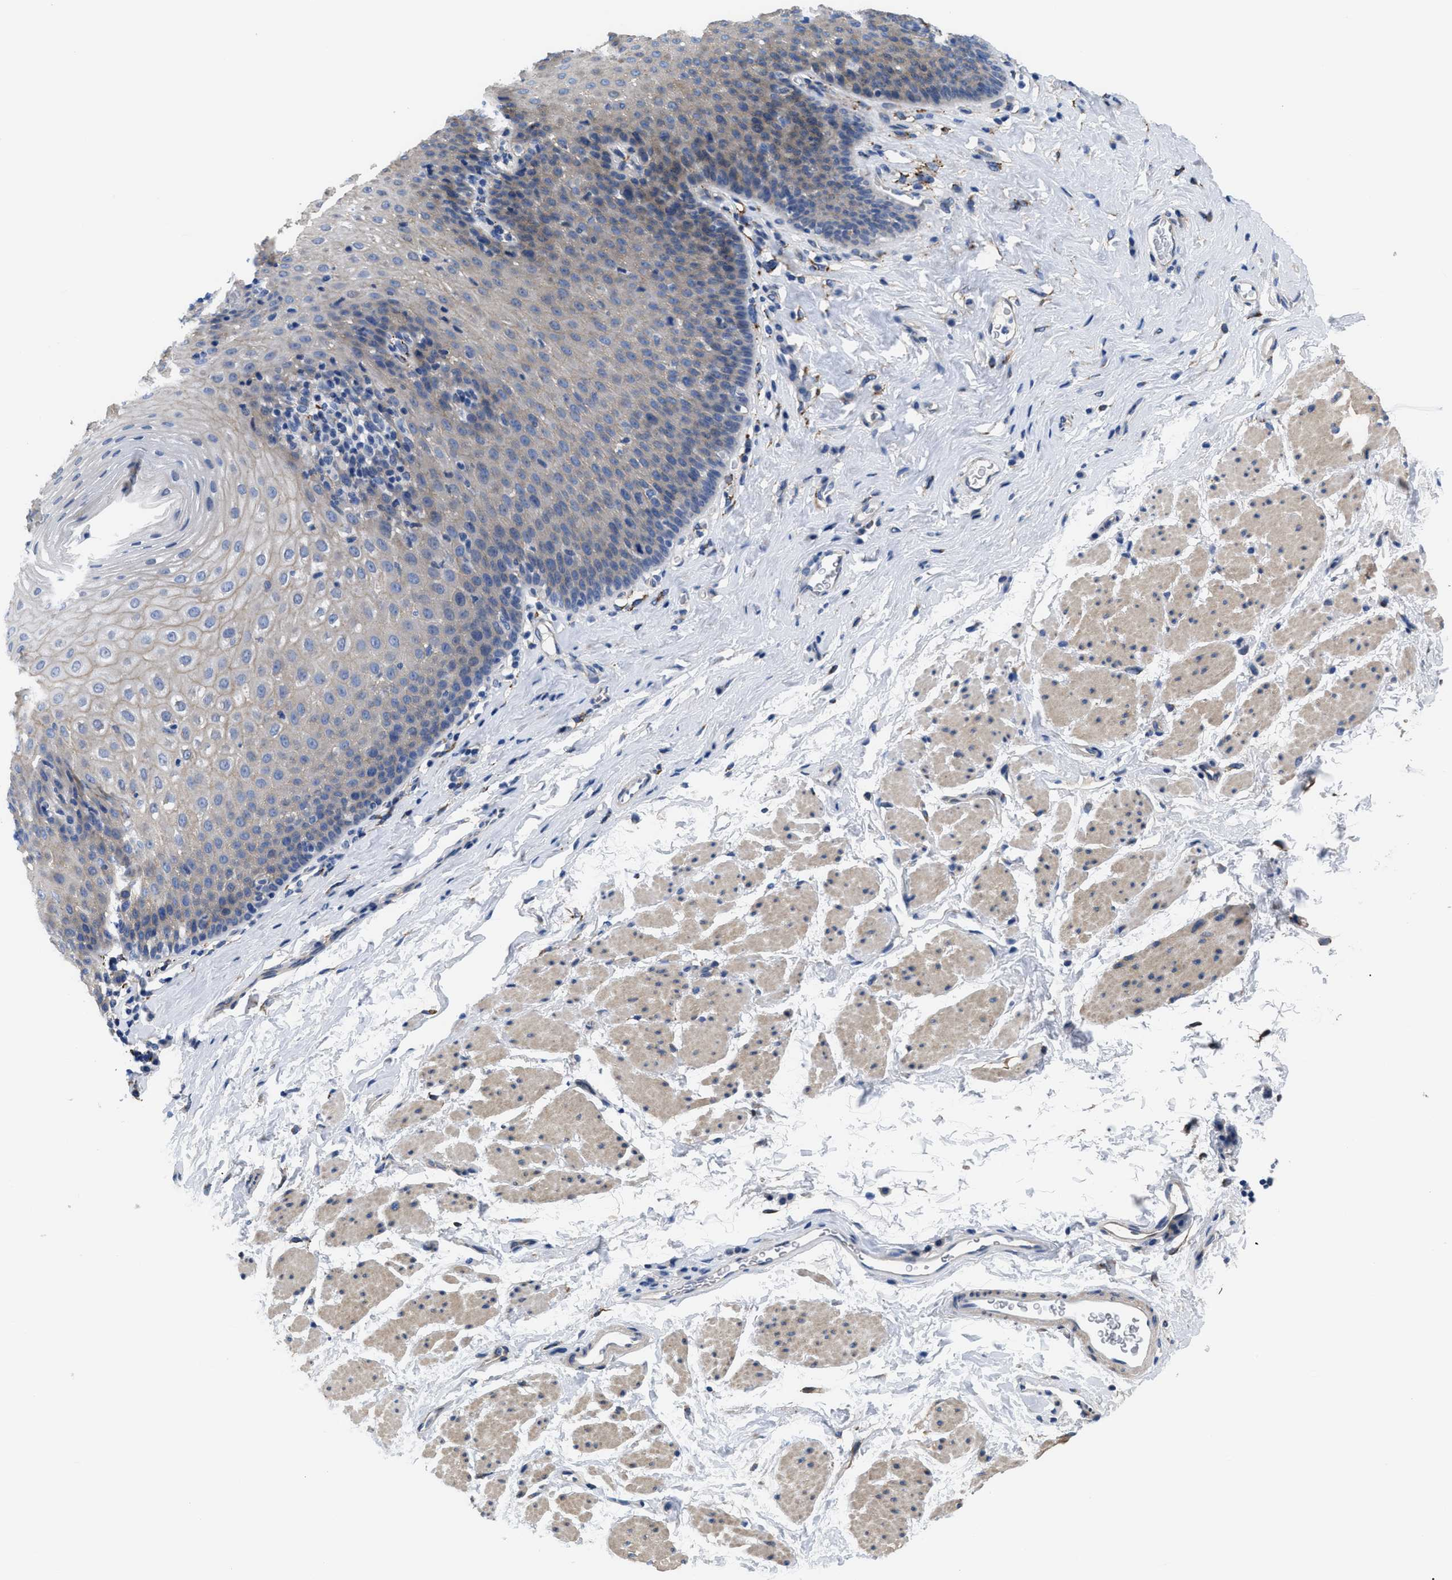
{"staining": {"intensity": "weak", "quantity": "25%-75%", "location": "cytoplasmic/membranous"}, "tissue": "esophagus", "cell_type": "Squamous epithelial cells", "image_type": "normal", "snomed": [{"axis": "morphology", "description": "Normal tissue, NOS"}, {"axis": "topography", "description": "Esophagus"}], "caption": "Weak cytoplasmic/membranous expression is identified in about 25%-75% of squamous epithelial cells in unremarkable esophagus.", "gene": "SQLE", "patient": {"sex": "female", "age": 61}}